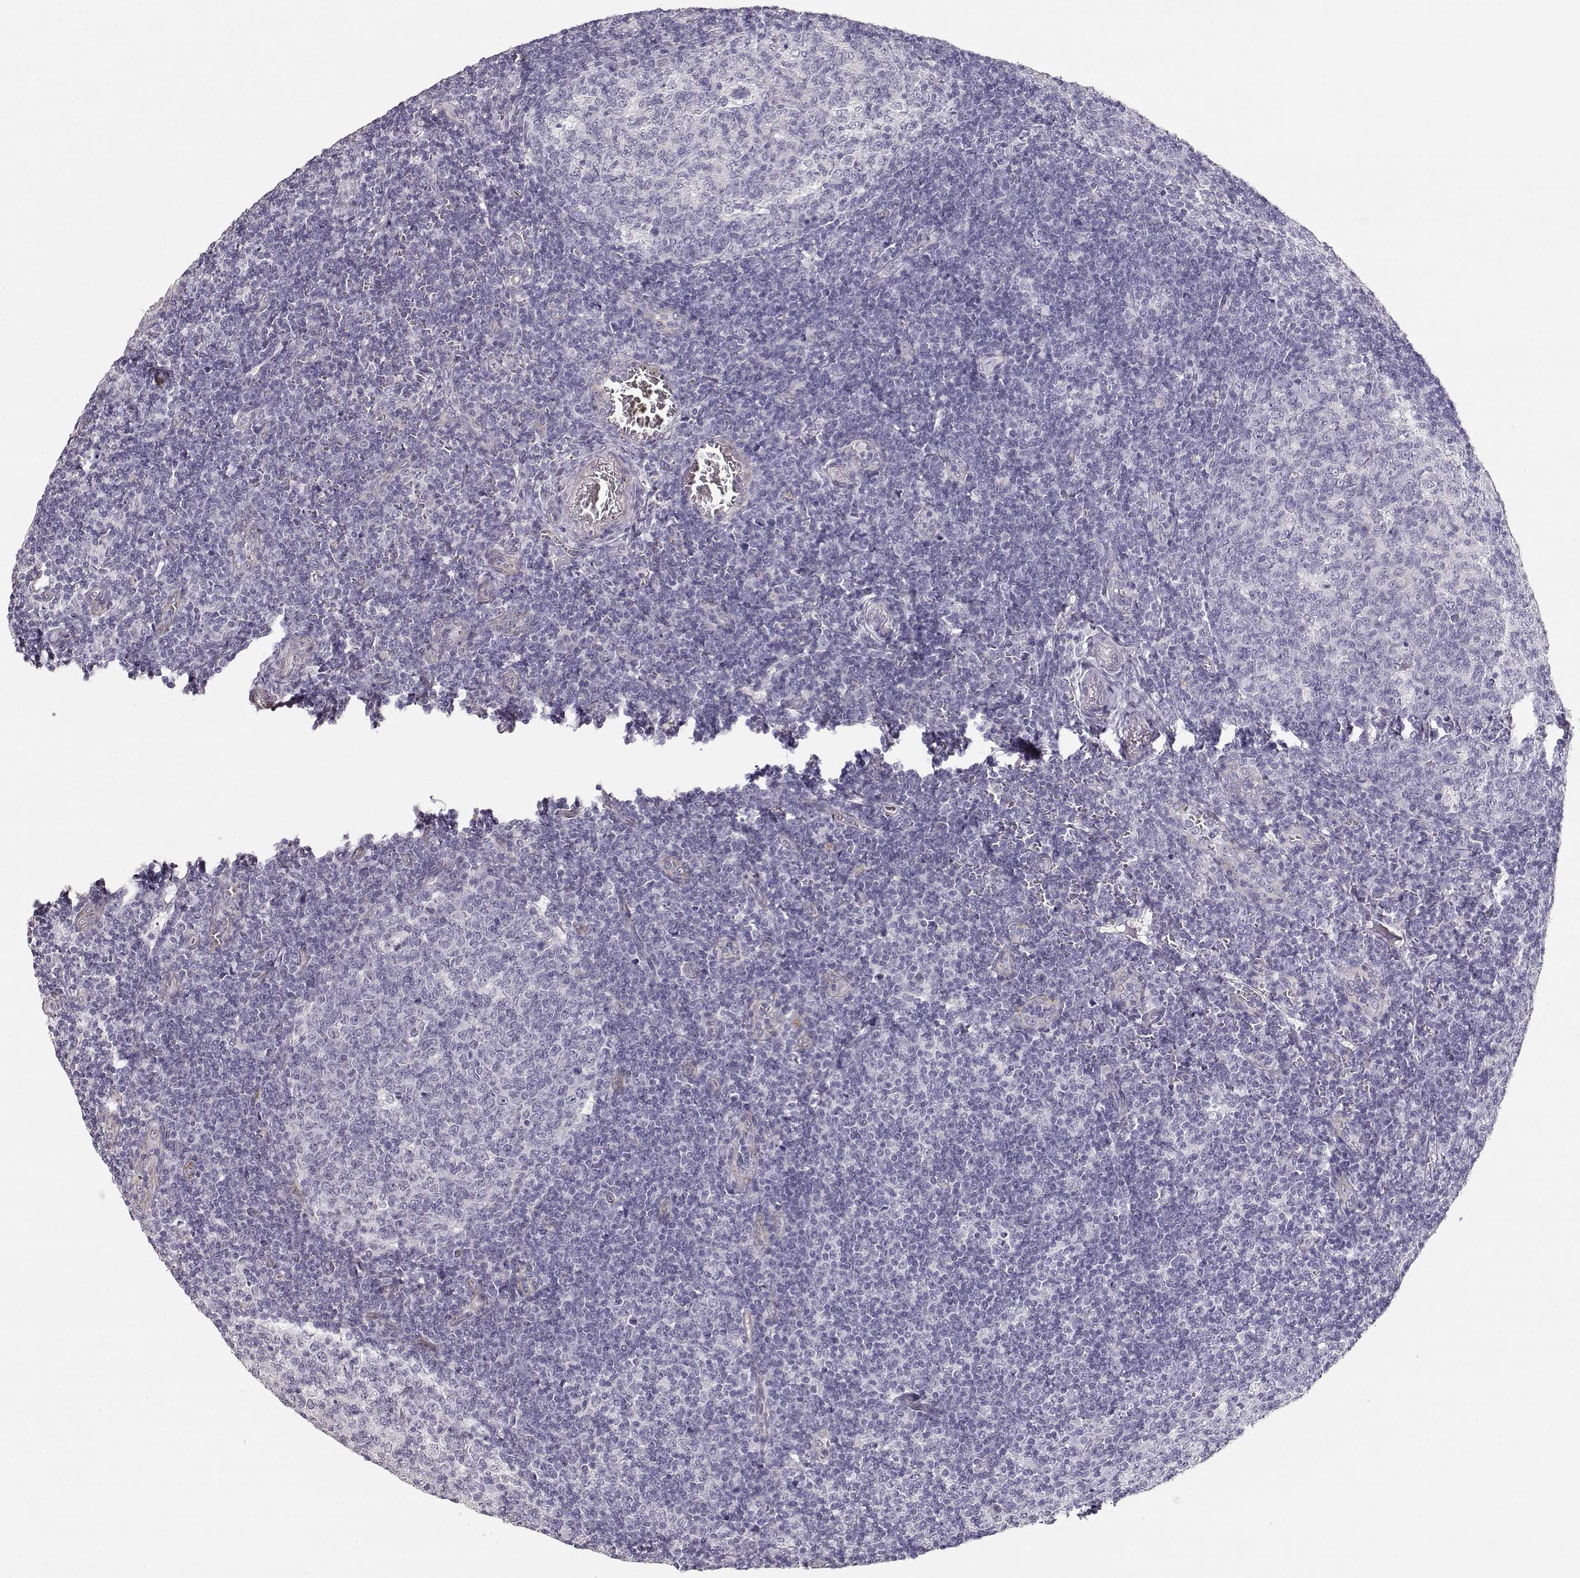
{"staining": {"intensity": "negative", "quantity": "none", "location": "none"}, "tissue": "tonsil", "cell_type": "Germinal center cells", "image_type": "normal", "snomed": [{"axis": "morphology", "description": "Normal tissue, NOS"}, {"axis": "topography", "description": "Tonsil"}], "caption": "Protein analysis of normal tonsil displays no significant positivity in germinal center cells. Brightfield microscopy of IHC stained with DAB (3,3'-diaminobenzidine) (brown) and hematoxylin (blue), captured at high magnification.", "gene": "LAMC1", "patient": {"sex": "female", "age": 12}}